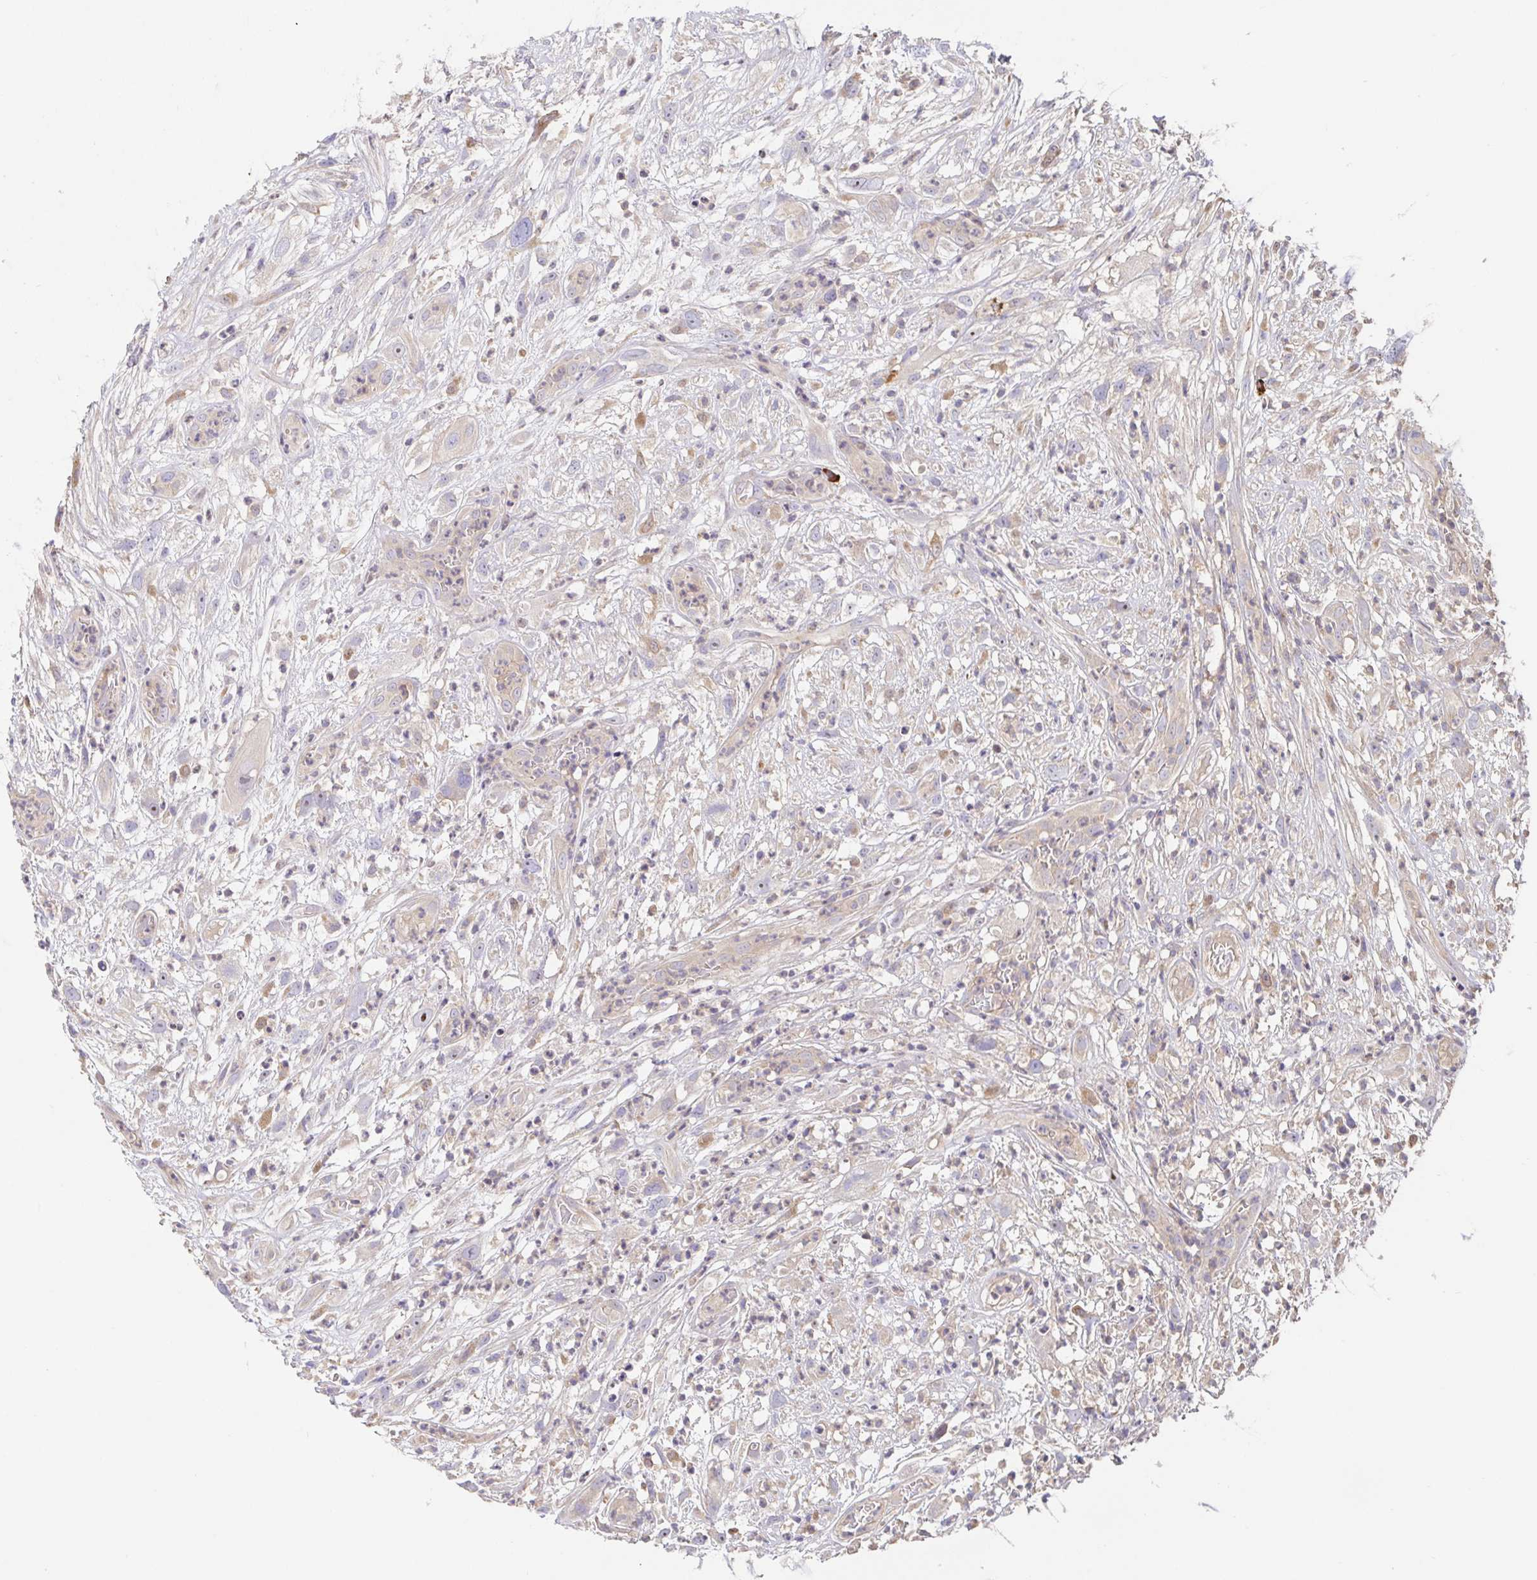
{"staining": {"intensity": "negative", "quantity": "none", "location": "none"}, "tissue": "head and neck cancer", "cell_type": "Tumor cells", "image_type": "cancer", "snomed": [{"axis": "morphology", "description": "Squamous cell carcinoma, NOS"}, {"axis": "topography", "description": "Head-Neck"}], "caption": "There is no significant expression in tumor cells of head and neck cancer (squamous cell carcinoma). The staining was performed using DAB to visualize the protein expression in brown, while the nuclei were stained in blue with hematoxylin (Magnification: 20x).", "gene": "HAGH", "patient": {"sex": "male", "age": 65}}